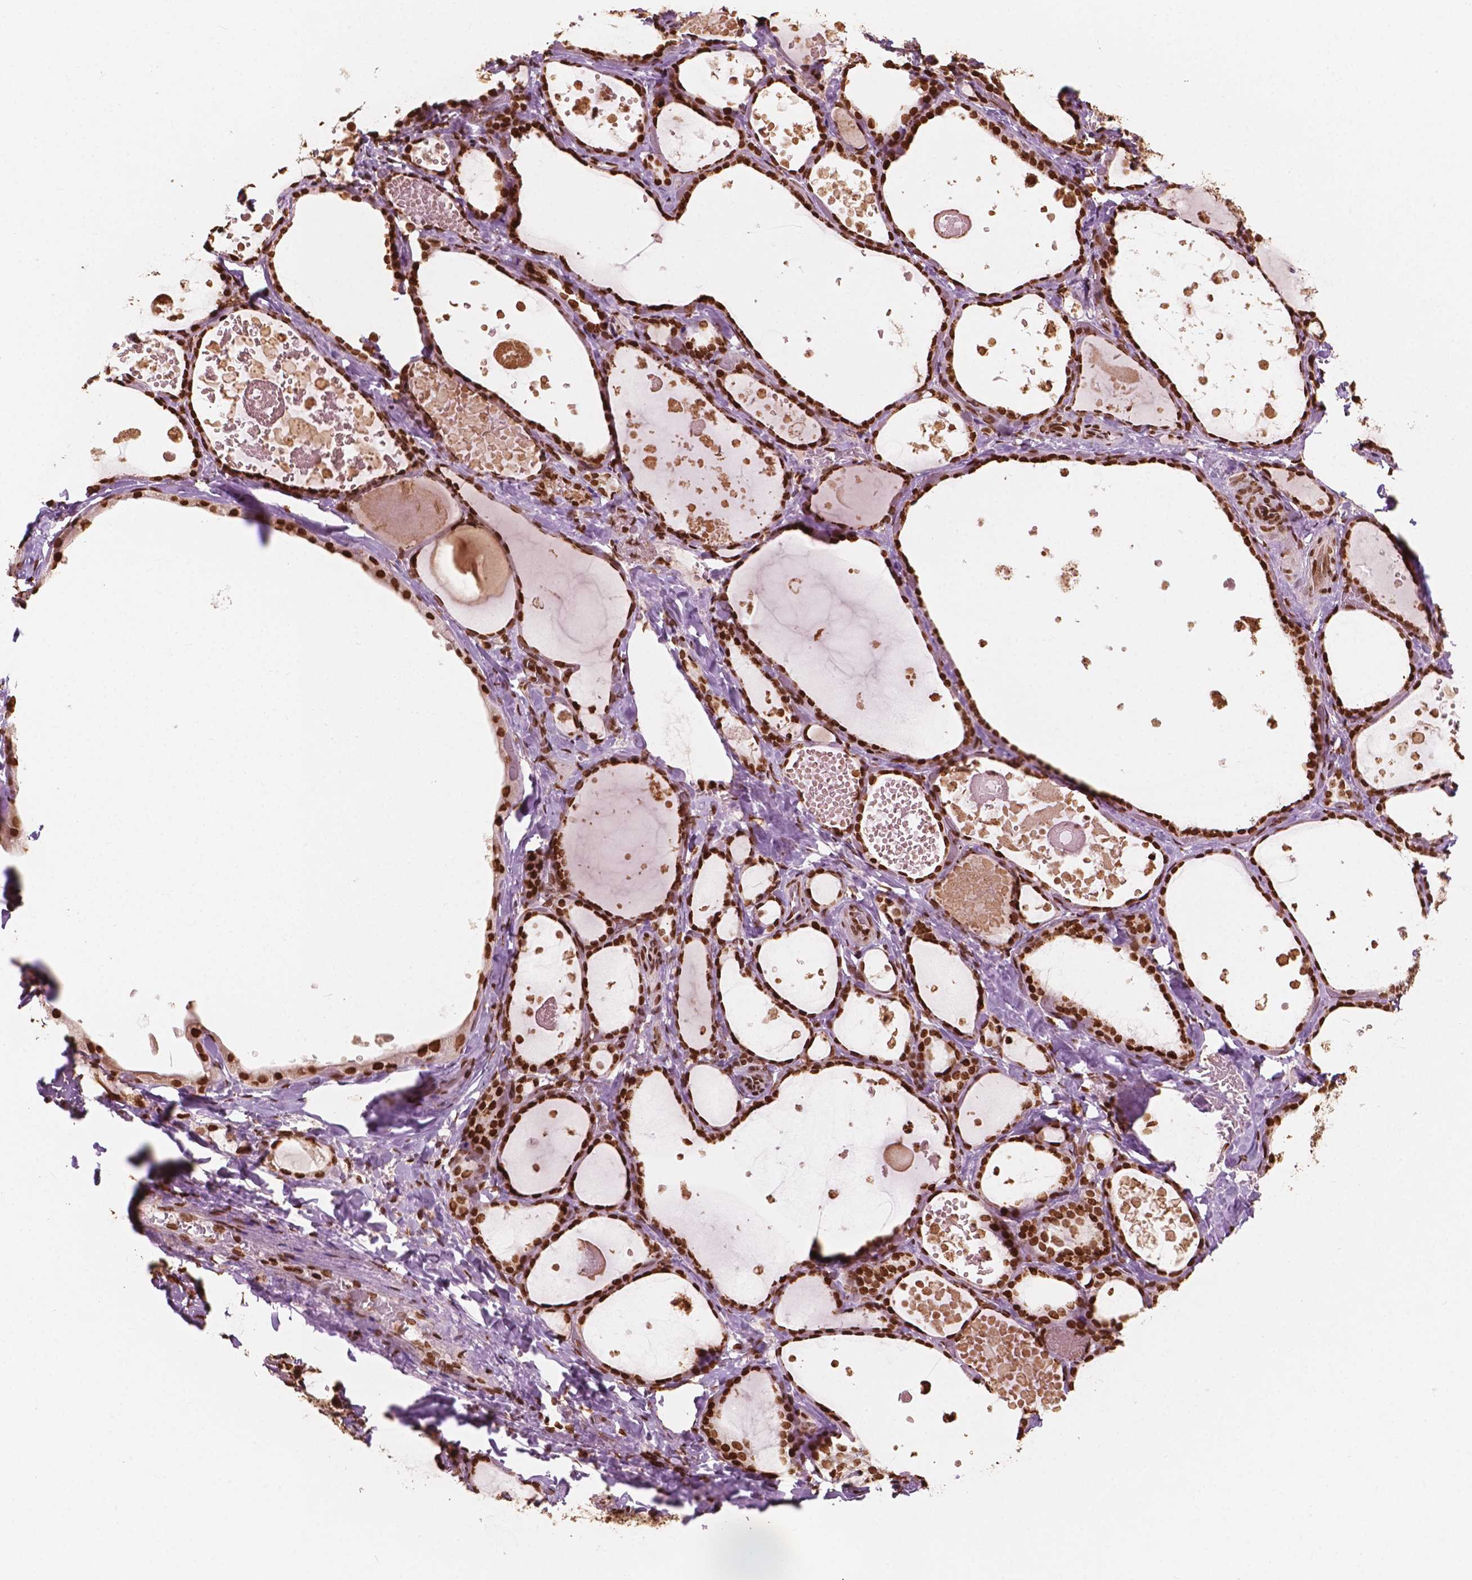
{"staining": {"intensity": "strong", "quantity": ">75%", "location": "nuclear"}, "tissue": "thyroid gland", "cell_type": "Glandular cells", "image_type": "normal", "snomed": [{"axis": "morphology", "description": "Normal tissue, NOS"}, {"axis": "topography", "description": "Thyroid gland"}], "caption": "A brown stain labels strong nuclear positivity of a protein in glandular cells of benign human thyroid gland.", "gene": "H3C7", "patient": {"sex": "female", "age": 56}}